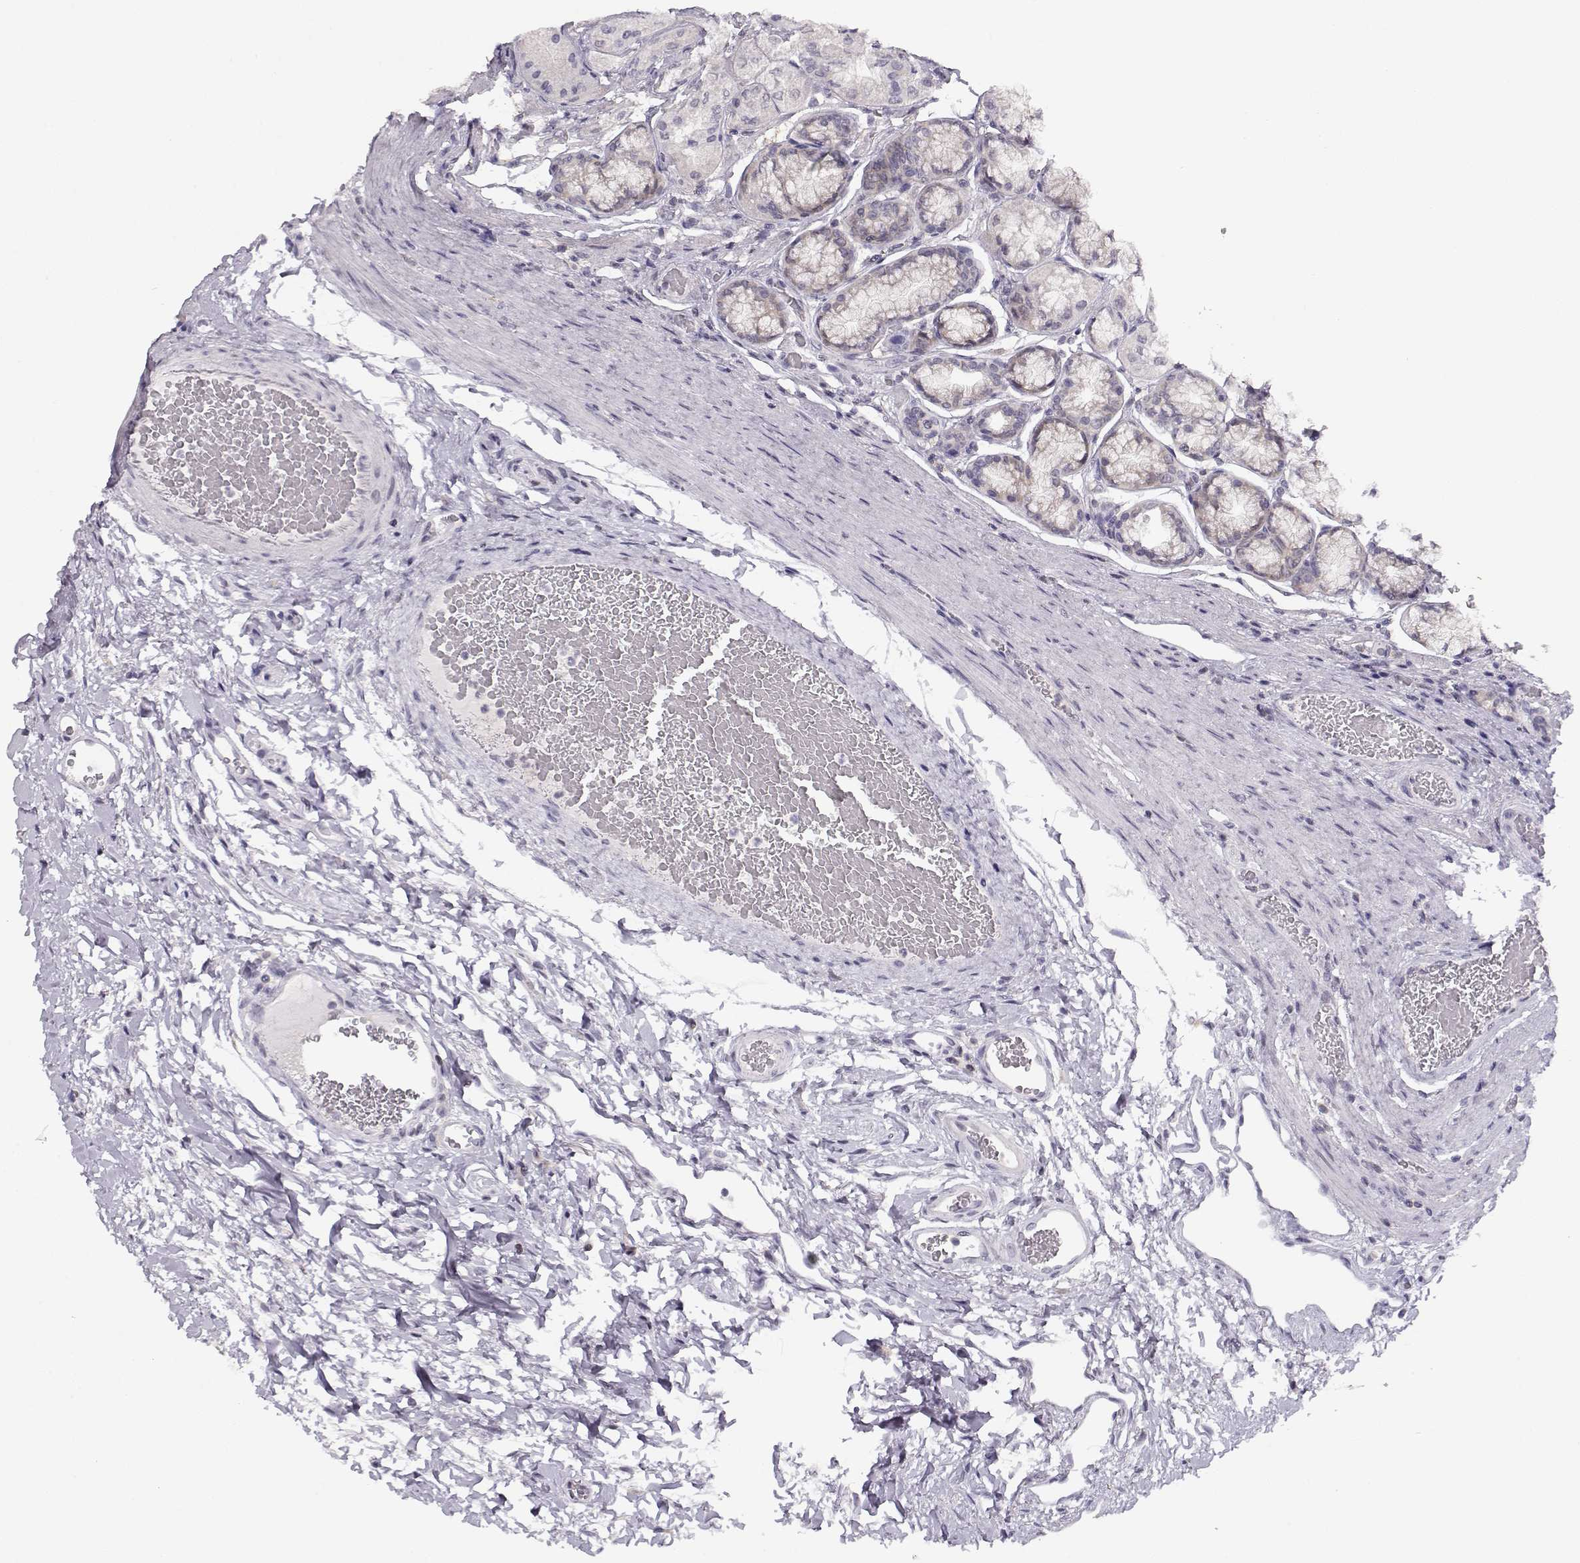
{"staining": {"intensity": "negative", "quantity": "none", "location": "none"}, "tissue": "stomach", "cell_type": "Glandular cells", "image_type": "normal", "snomed": [{"axis": "morphology", "description": "Normal tissue, NOS"}, {"axis": "morphology", "description": "Adenocarcinoma, NOS"}, {"axis": "morphology", "description": "Adenocarcinoma, High grade"}, {"axis": "topography", "description": "Stomach, upper"}, {"axis": "topography", "description": "Stomach"}], "caption": "Micrograph shows no significant protein staining in glandular cells of unremarkable stomach. (Brightfield microscopy of DAB (3,3'-diaminobenzidine) immunohistochemistry at high magnification).", "gene": "TEPP", "patient": {"sex": "female", "age": 65}}